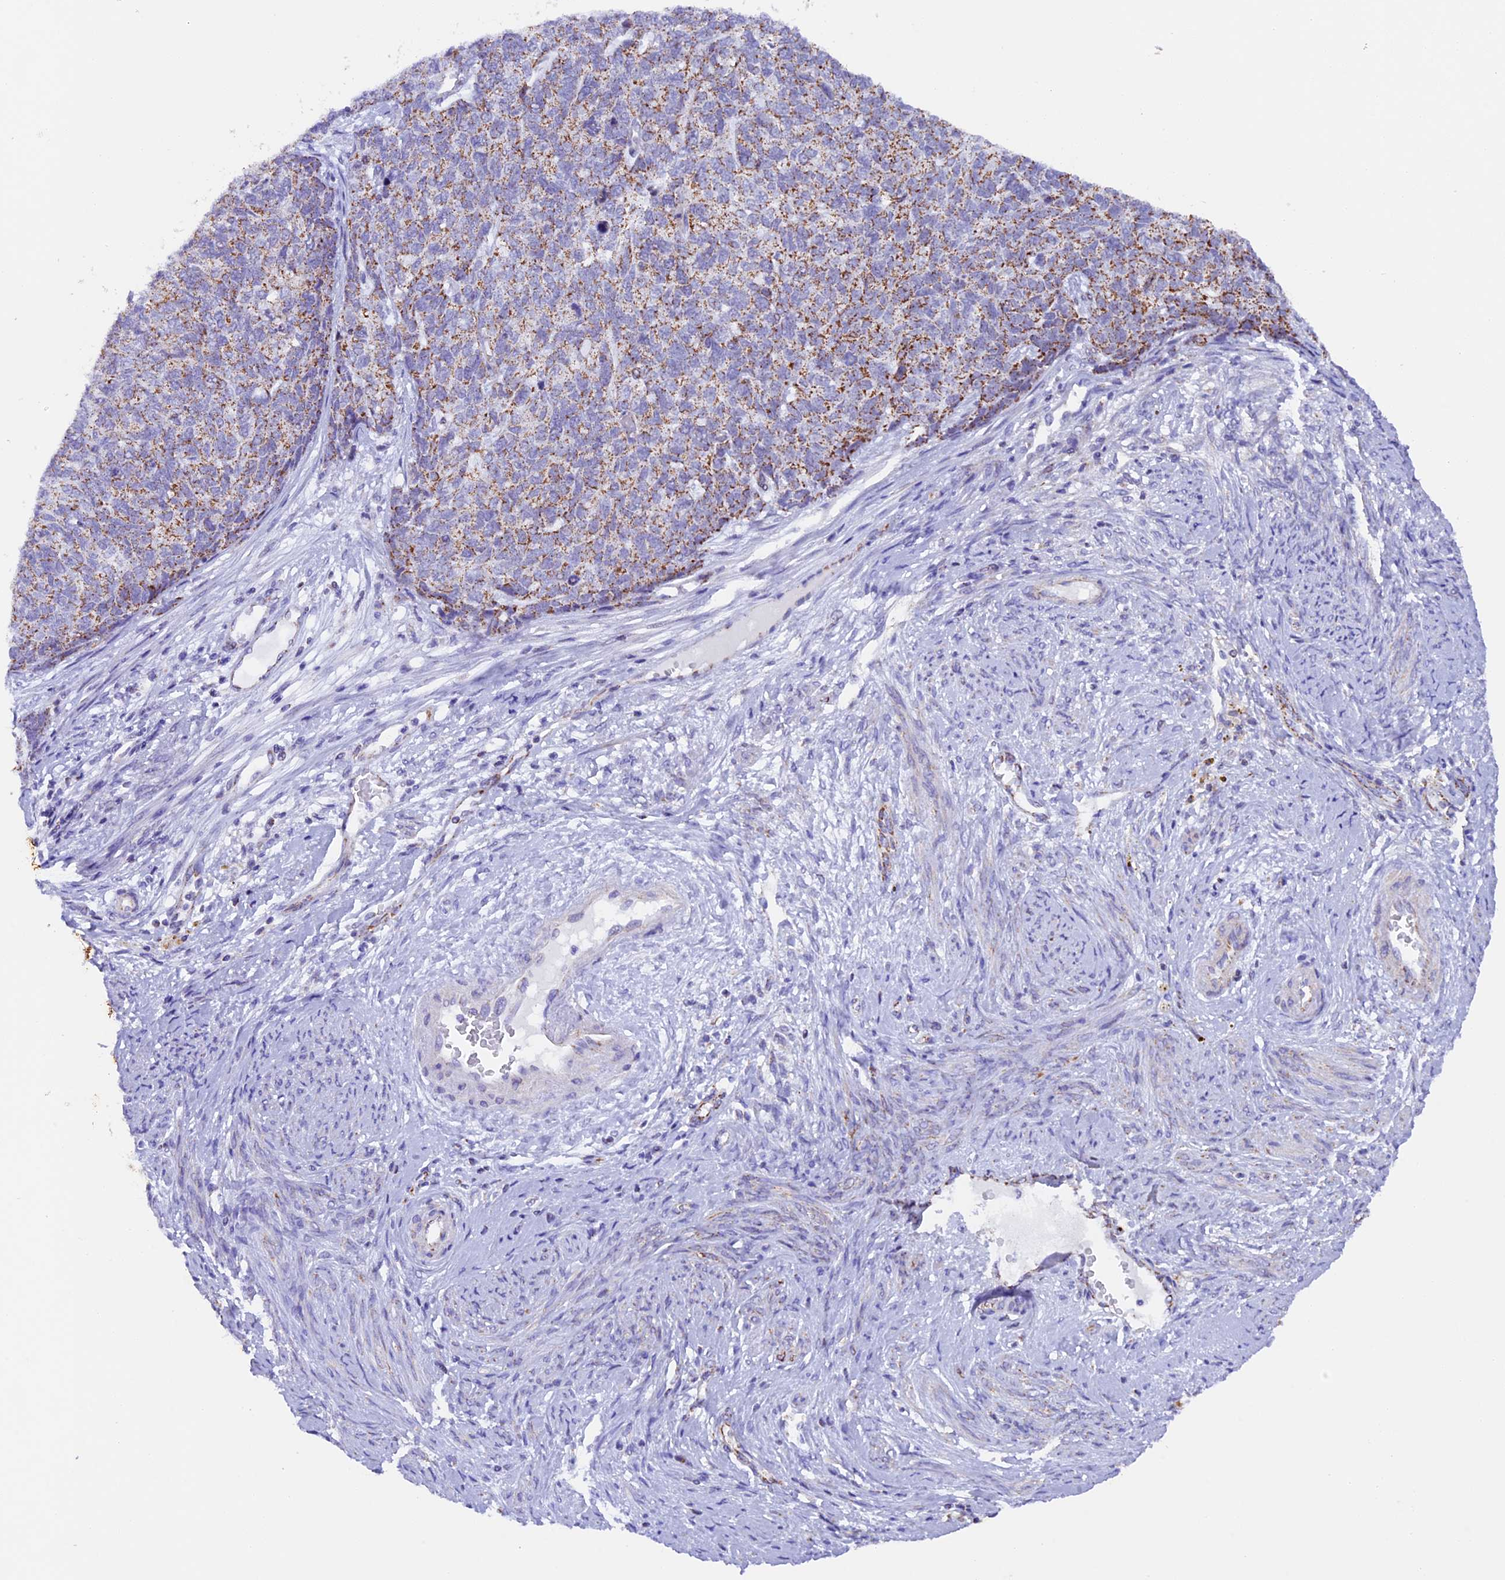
{"staining": {"intensity": "moderate", "quantity": ">75%", "location": "cytoplasmic/membranous"}, "tissue": "cervical cancer", "cell_type": "Tumor cells", "image_type": "cancer", "snomed": [{"axis": "morphology", "description": "Squamous cell carcinoma, NOS"}, {"axis": "topography", "description": "Cervix"}], "caption": "An immunohistochemistry photomicrograph of tumor tissue is shown. Protein staining in brown labels moderate cytoplasmic/membranous positivity in cervical cancer within tumor cells.", "gene": "TFAM", "patient": {"sex": "female", "age": 63}}